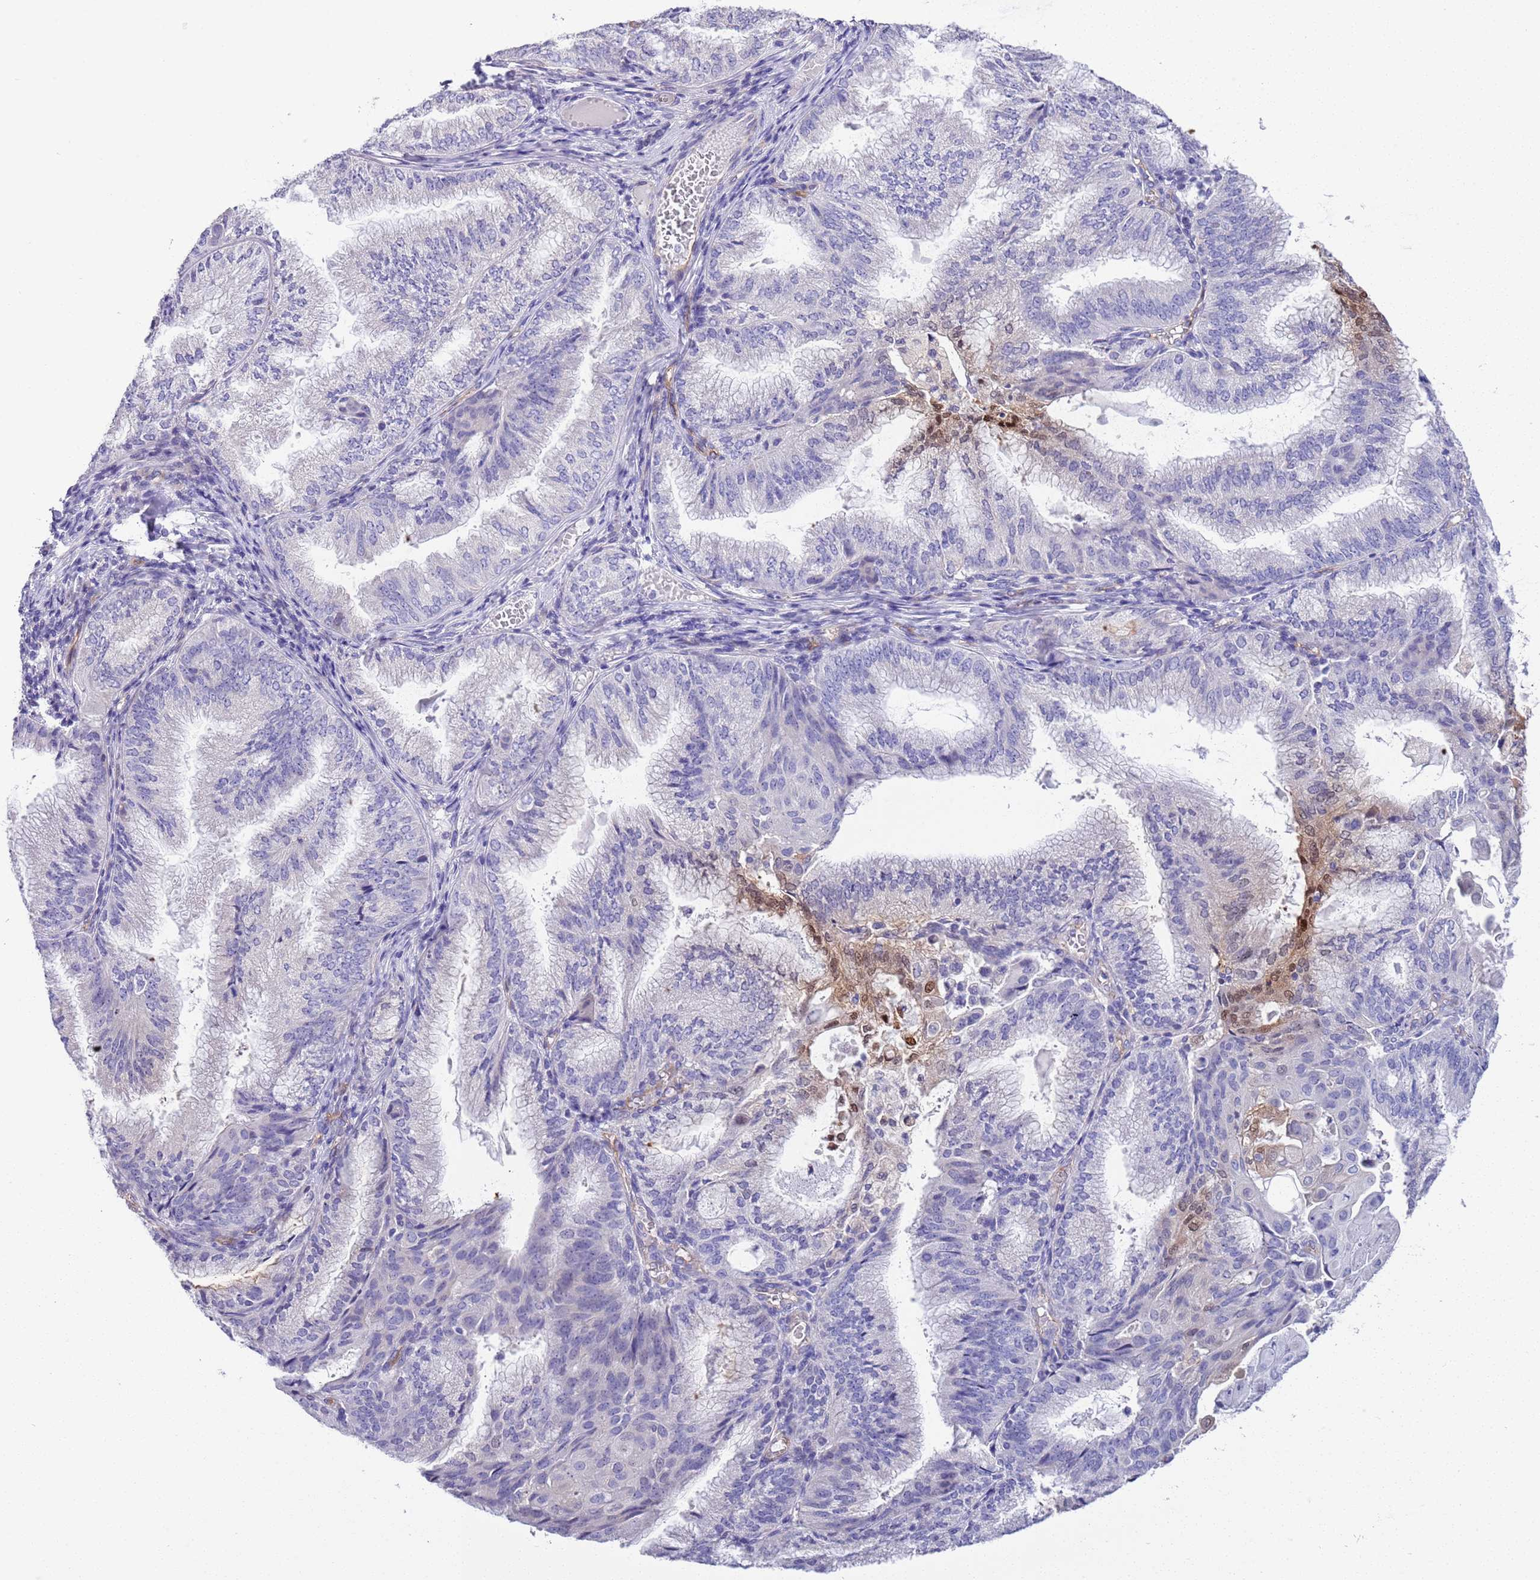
{"staining": {"intensity": "moderate", "quantity": "<25%", "location": "nuclear"}, "tissue": "endometrial cancer", "cell_type": "Tumor cells", "image_type": "cancer", "snomed": [{"axis": "morphology", "description": "Adenocarcinoma, NOS"}, {"axis": "topography", "description": "Endometrium"}], "caption": "Immunohistochemistry (IHC) (DAB) staining of human endometrial adenocarcinoma displays moderate nuclear protein positivity in about <25% of tumor cells.", "gene": "BRMS1L", "patient": {"sex": "female", "age": 49}}